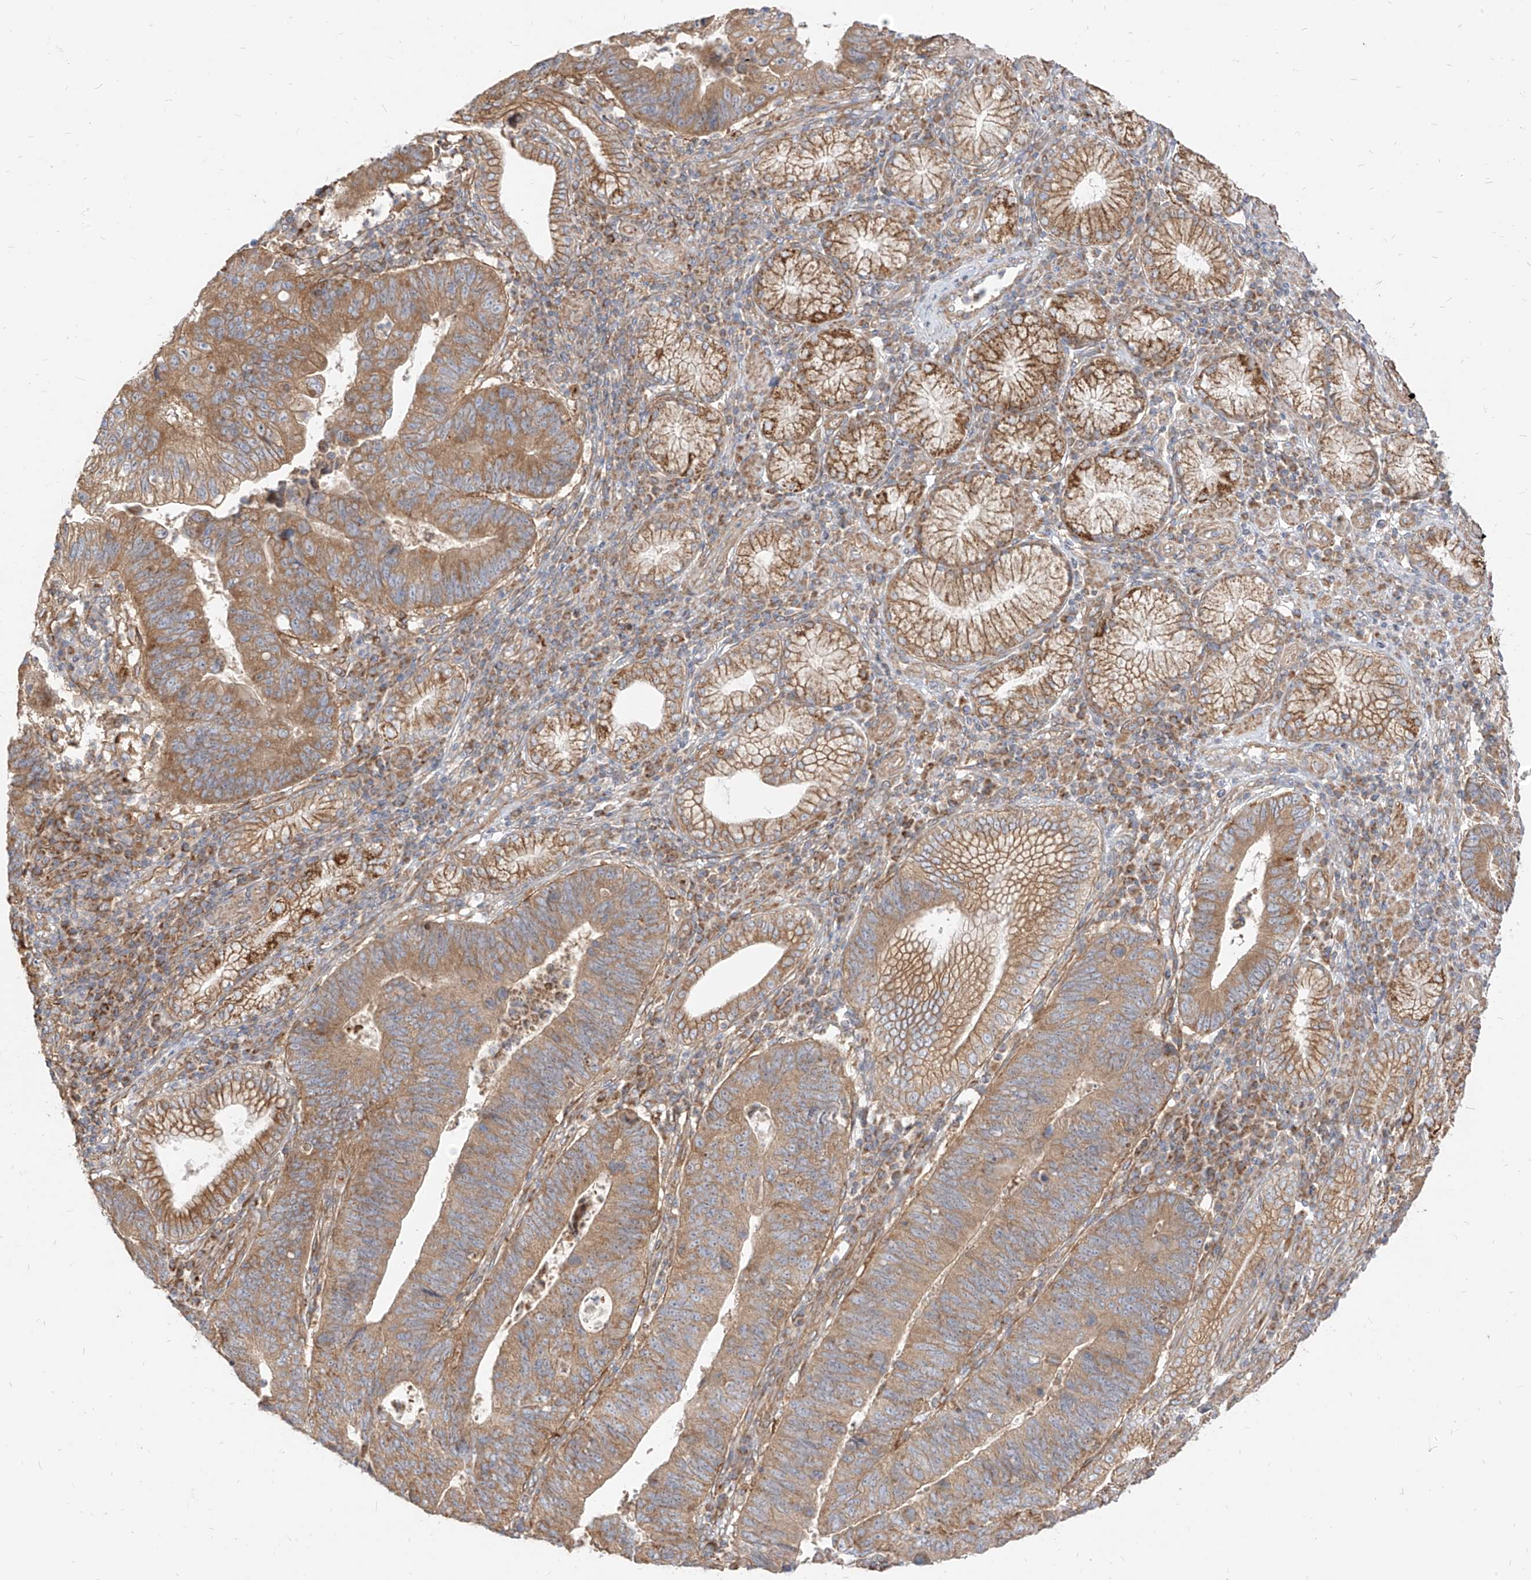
{"staining": {"intensity": "moderate", "quantity": ">75%", "location": "cytoplasmic/membranous"}, "tissue": "stomach cancer", "cell_type": "Tumor cells", "image_type": "cancer", "snomed": [{"axis": "morphology", "description": "Adenocarcinoma, NOS"}, {"axis": "topography", "description": "Stomach"}], "caption": "Approximately >75% of tumor cells in human stomach adenocarcinoma reveal moderate cytoplasmic/membranous protein positivity as visualized by brown immunohistochemical staining.", "gene": "PLCL1", "patient": {"sex": "male", "age": 59}}